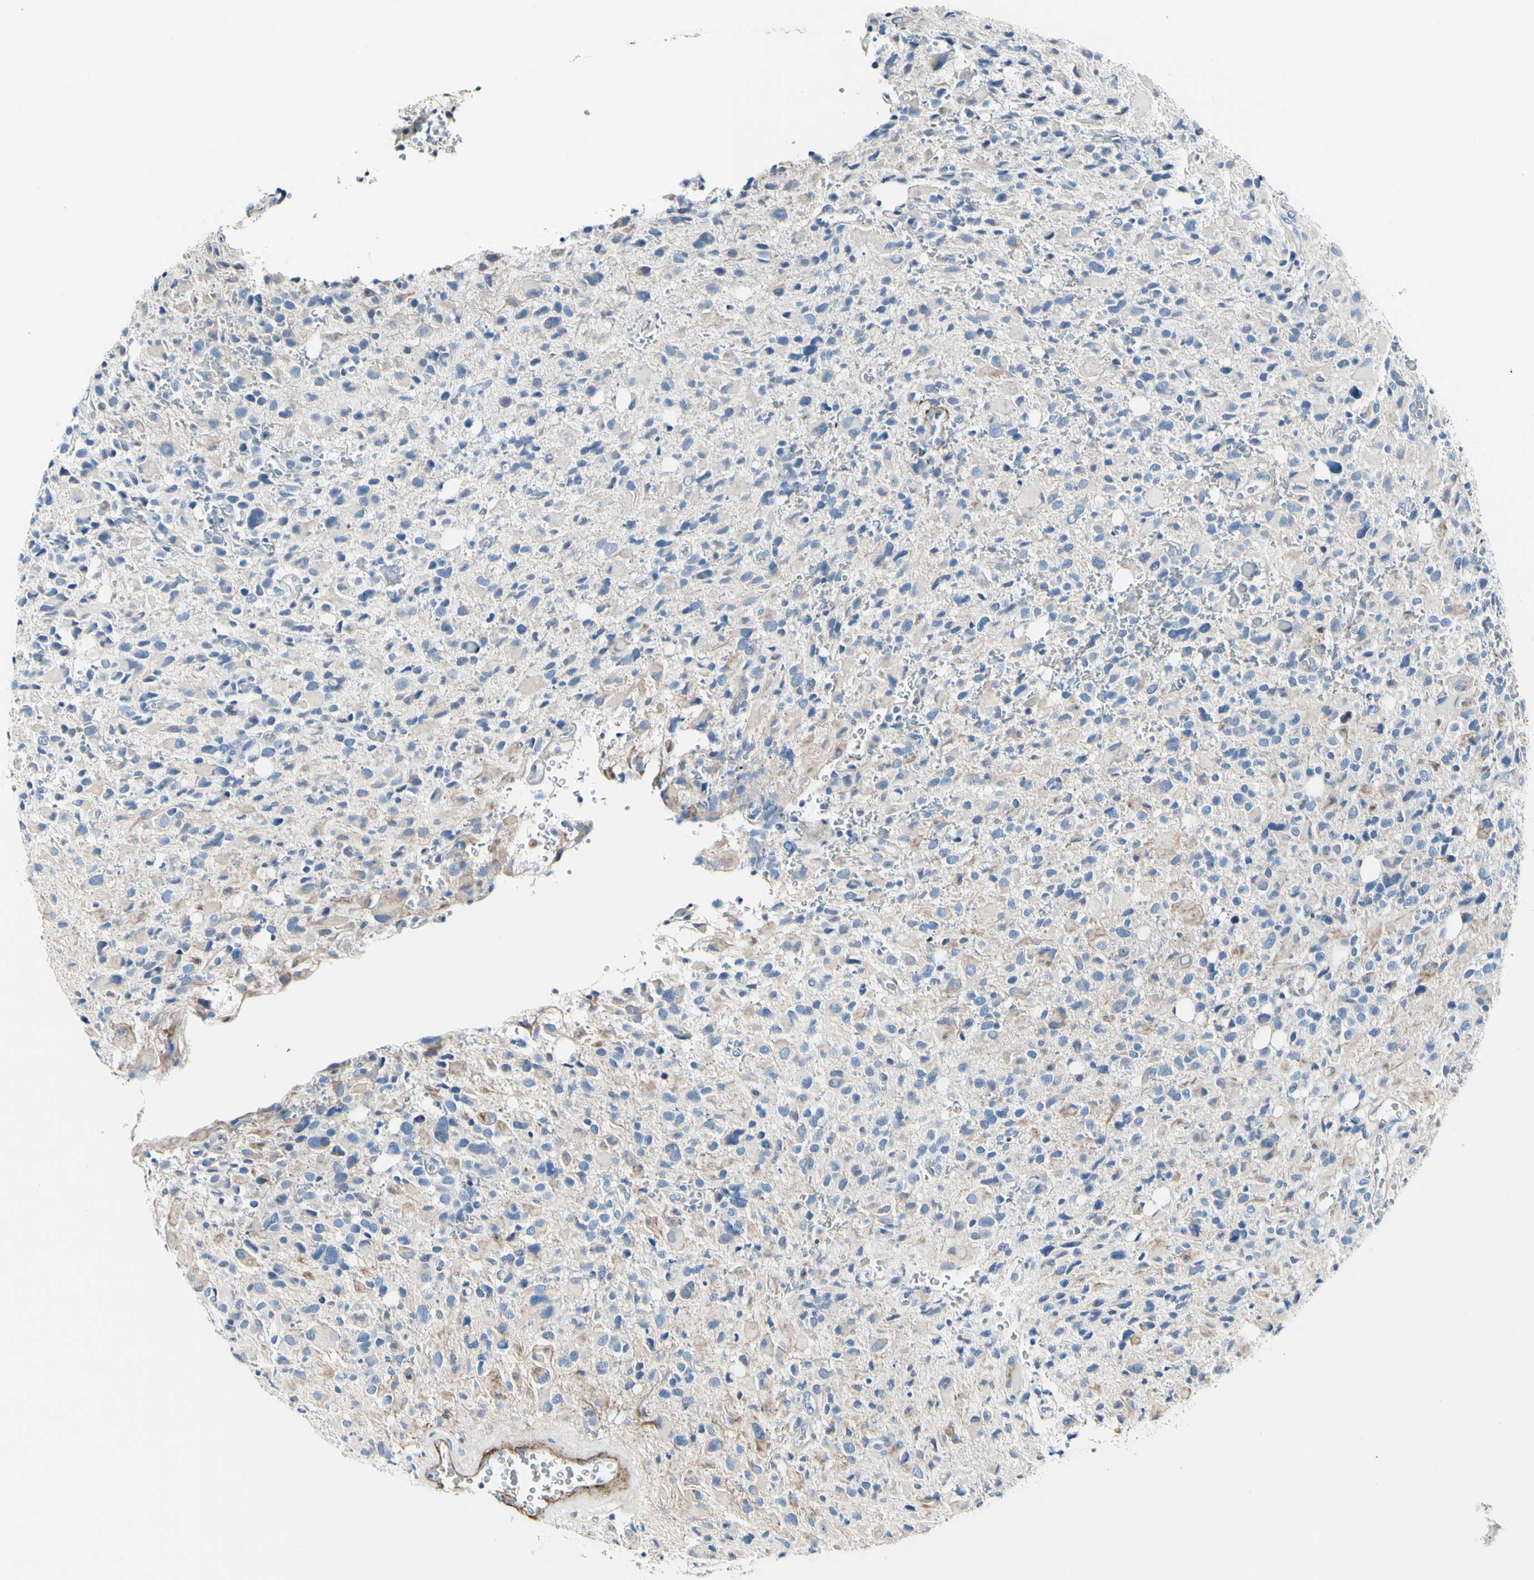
{"staining": {"intensity": "negative", "quantity": "none", "location": "none"}, "tissue": "glioma", "cell_type": "Tumor cells", "image_type": "cancer", "snomed": [{"axis": "morphology", "description": "Glioma, malignant, High grade"}, {"axis": "topography", "description": "Brain"}], "caption": "Immunohistochemistry image of neoplastic tissue: glioma stained with DAB displays no significant protein positivity in tumor cells.", "gene": "COL6A3", "patient": {"sex": "male", "age": 48}}